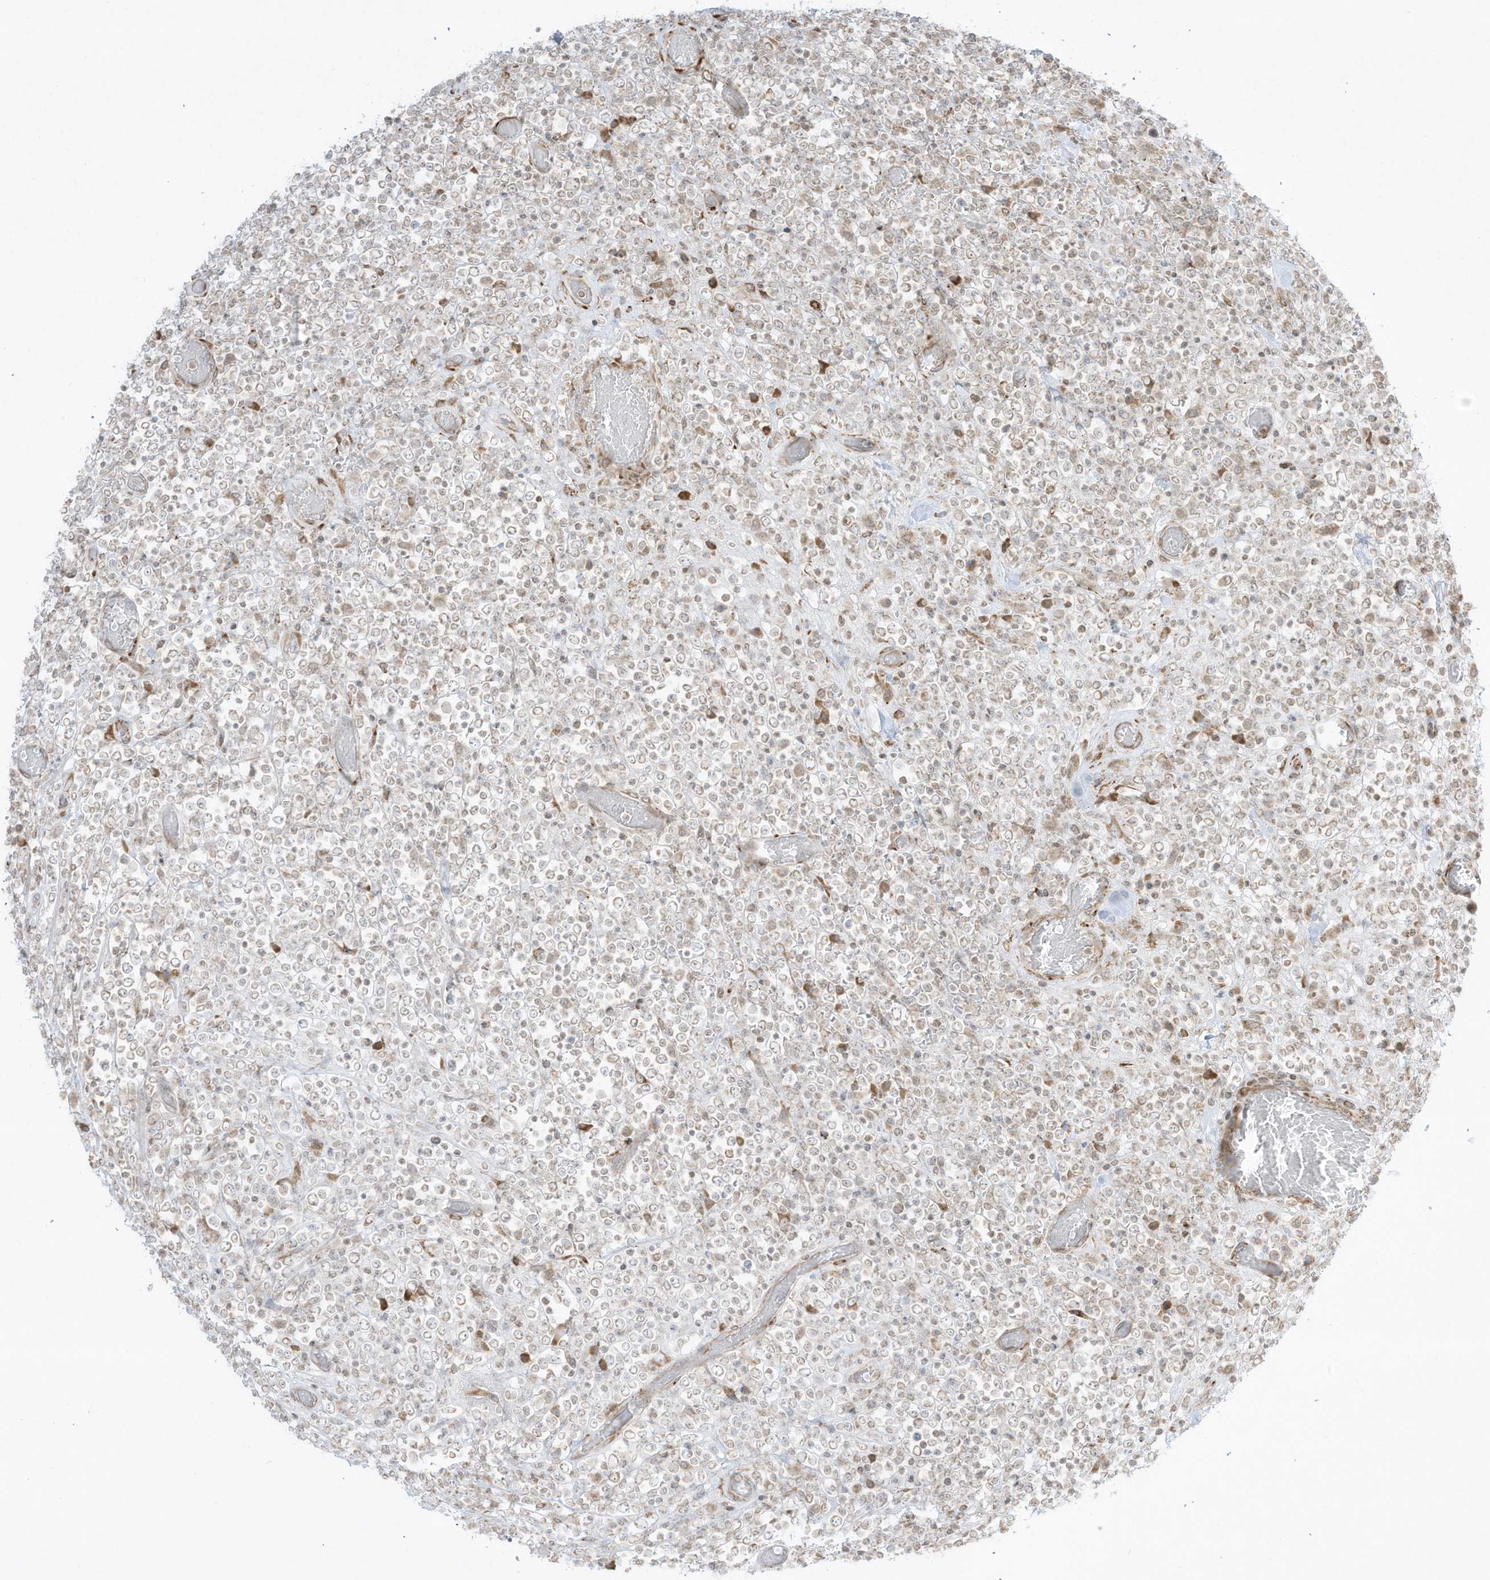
{"staining": {"intensity": "weak", "quantity": "<25%", "location": "cytoplasmic/membranous"}, "tissue": "lymphoma", "cell_type": "Tumor cells", "image_type": "cancer", "snomed": [{"axis": "morphology", "description": "Malignant lymphoma, non-Hodgkin's type, High grade"}, {"axis": "topography", "description": "Colon"}], "caption": "Human high-grade malignant lymphoma, non-Hodgkin's type stained for a protein using IHC reveals no positivity in tumor cells.", "gene": "PTK6", "patient": {"sex": "female", "age": 53}}